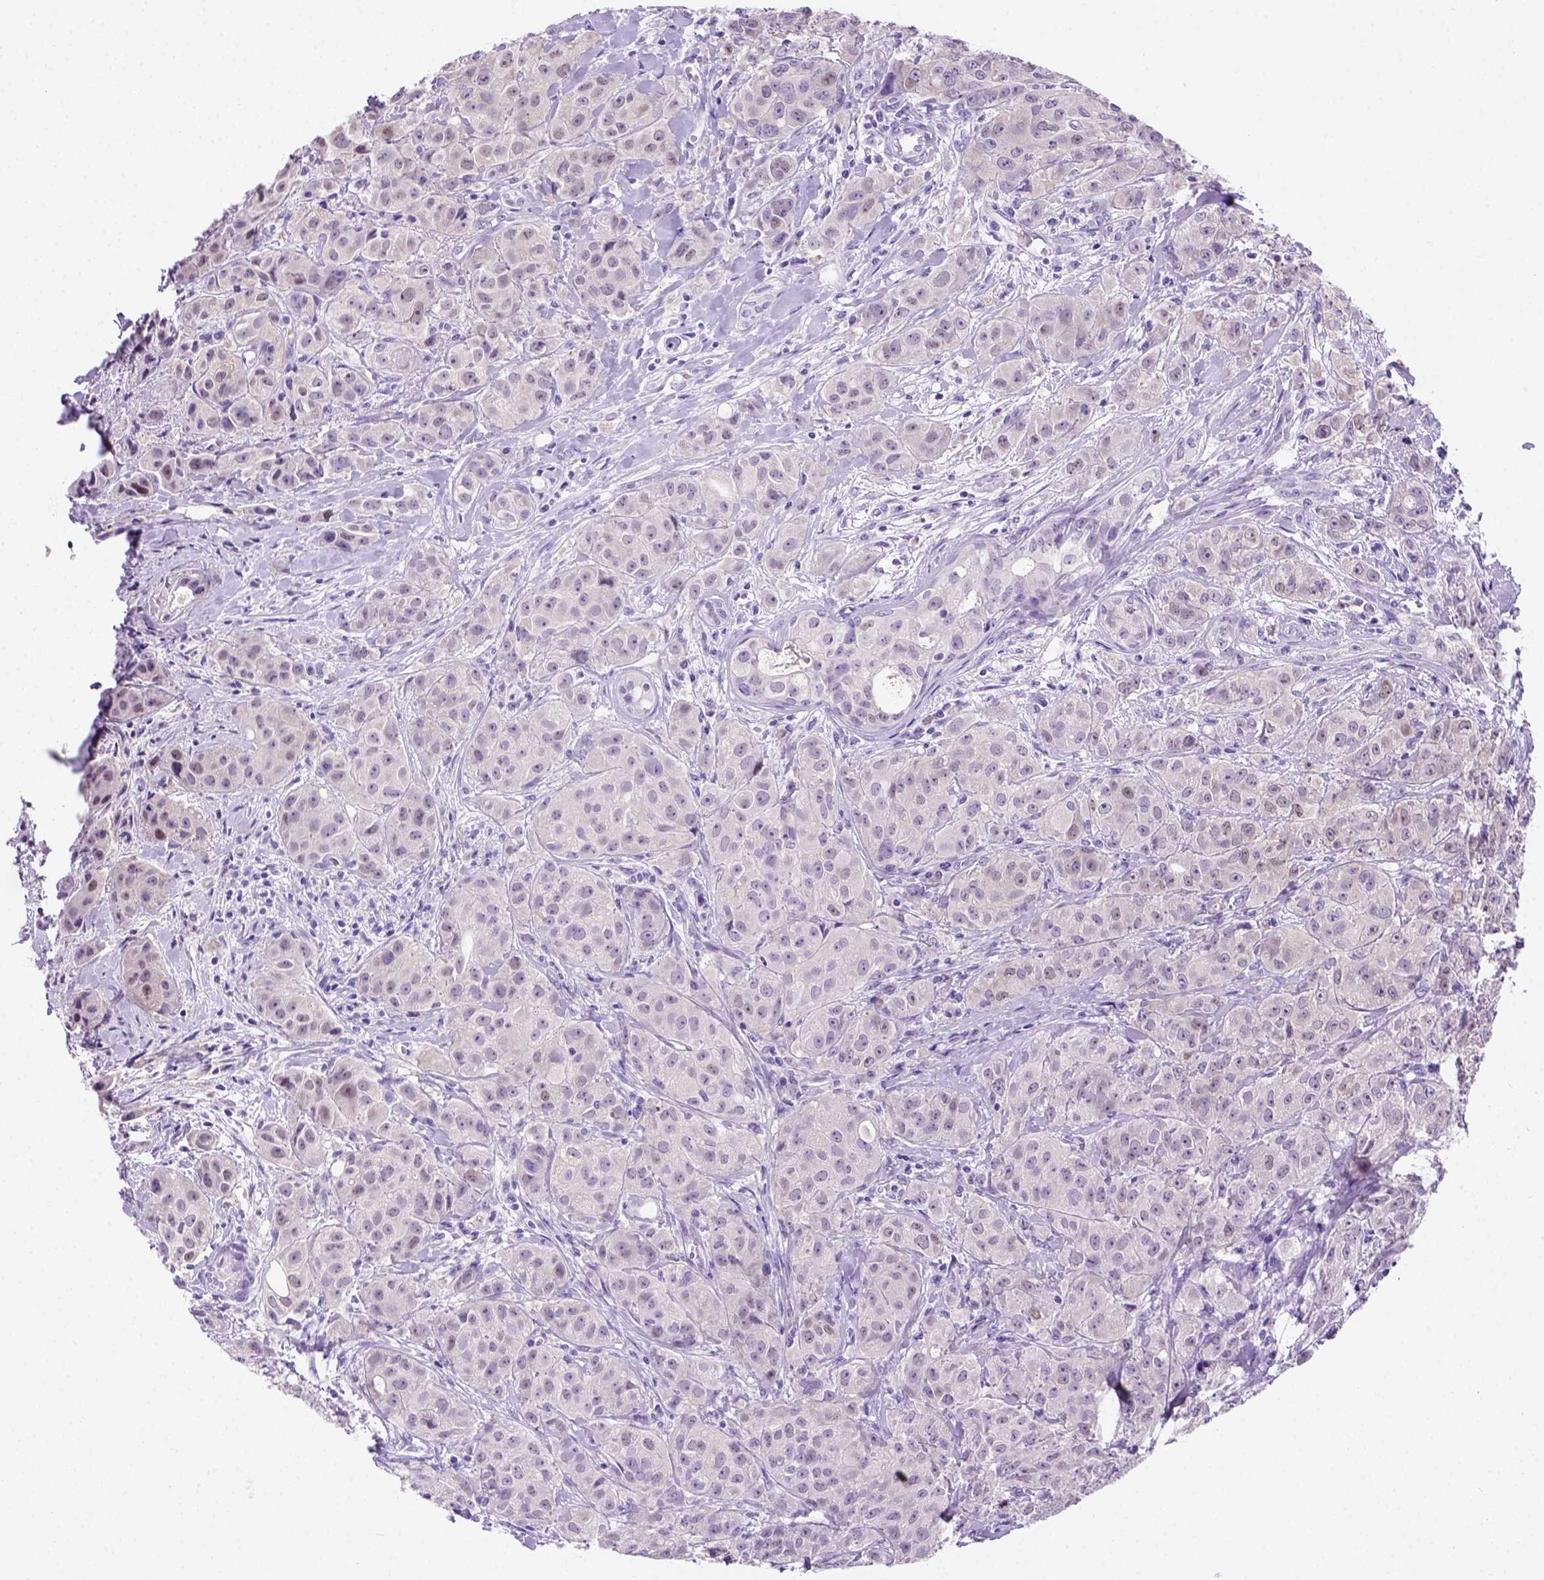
{"staining": {"intensity": "negative", "quantity": "none", "location": "none"}, "tissue": "breast cancer", "cell_type": "Tumor cells", "image_type": "cancer", "snomed": [{"axis": "morphology", "description": "Duct carcinoma"}, {"axis": "topography", "description": "Breast"}], "caption": "There is no significant expression in tumor cells of breast cancer.", "gene": "FAM81B", "patient": {"sex": "female", "age": 43}}